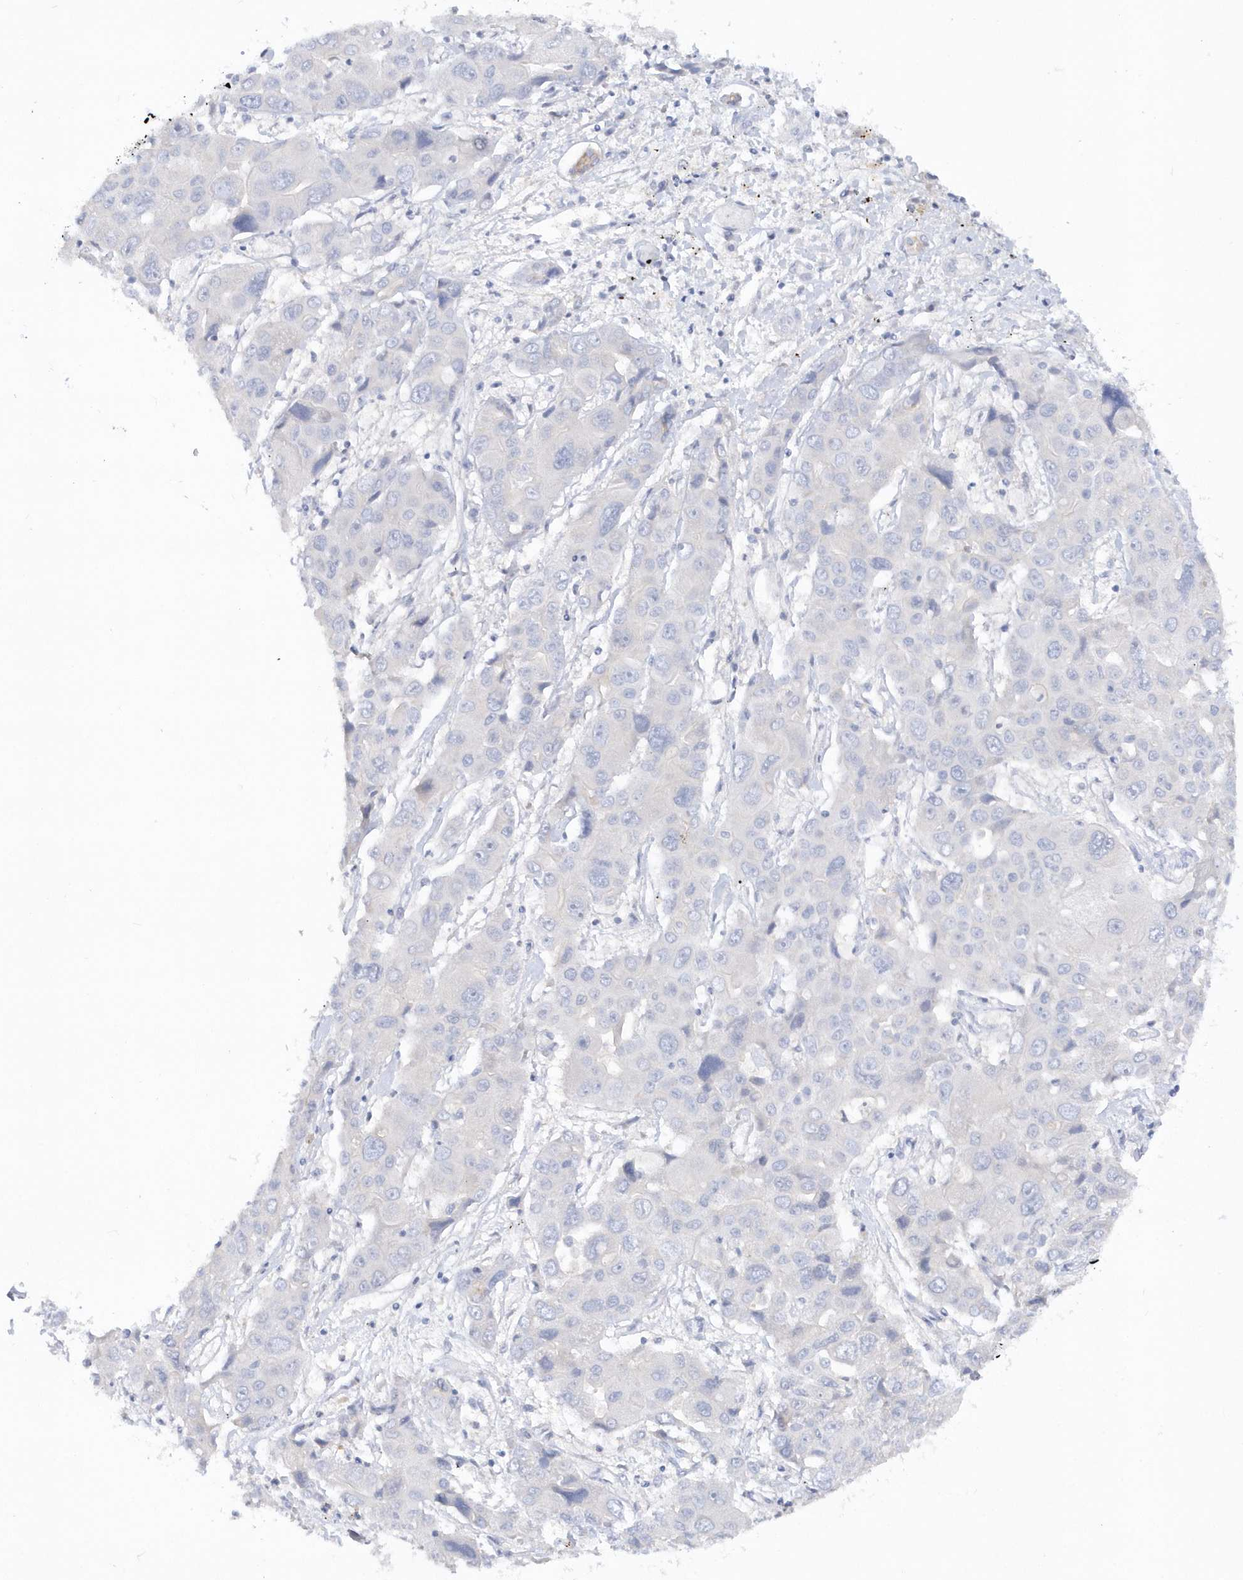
{"staining": {"intensity": "negative", "quantity": "none", "location": "none"}, "tissue": "liver cancer", "cell_type": "Tumor cells", "image_type": "cancer", "snomed": [{"axis": "morphology", "description": "Cholangiocarcinoma"}, {"axis": "topography", "description": "Liver"}], "caption": "A high-resolution image shows immunohistochemistry staining of liver cancer, which reveals no significant staining in tumor cells.", "gene": "RPE", "patient": {"sex": "male", "age": 67}}